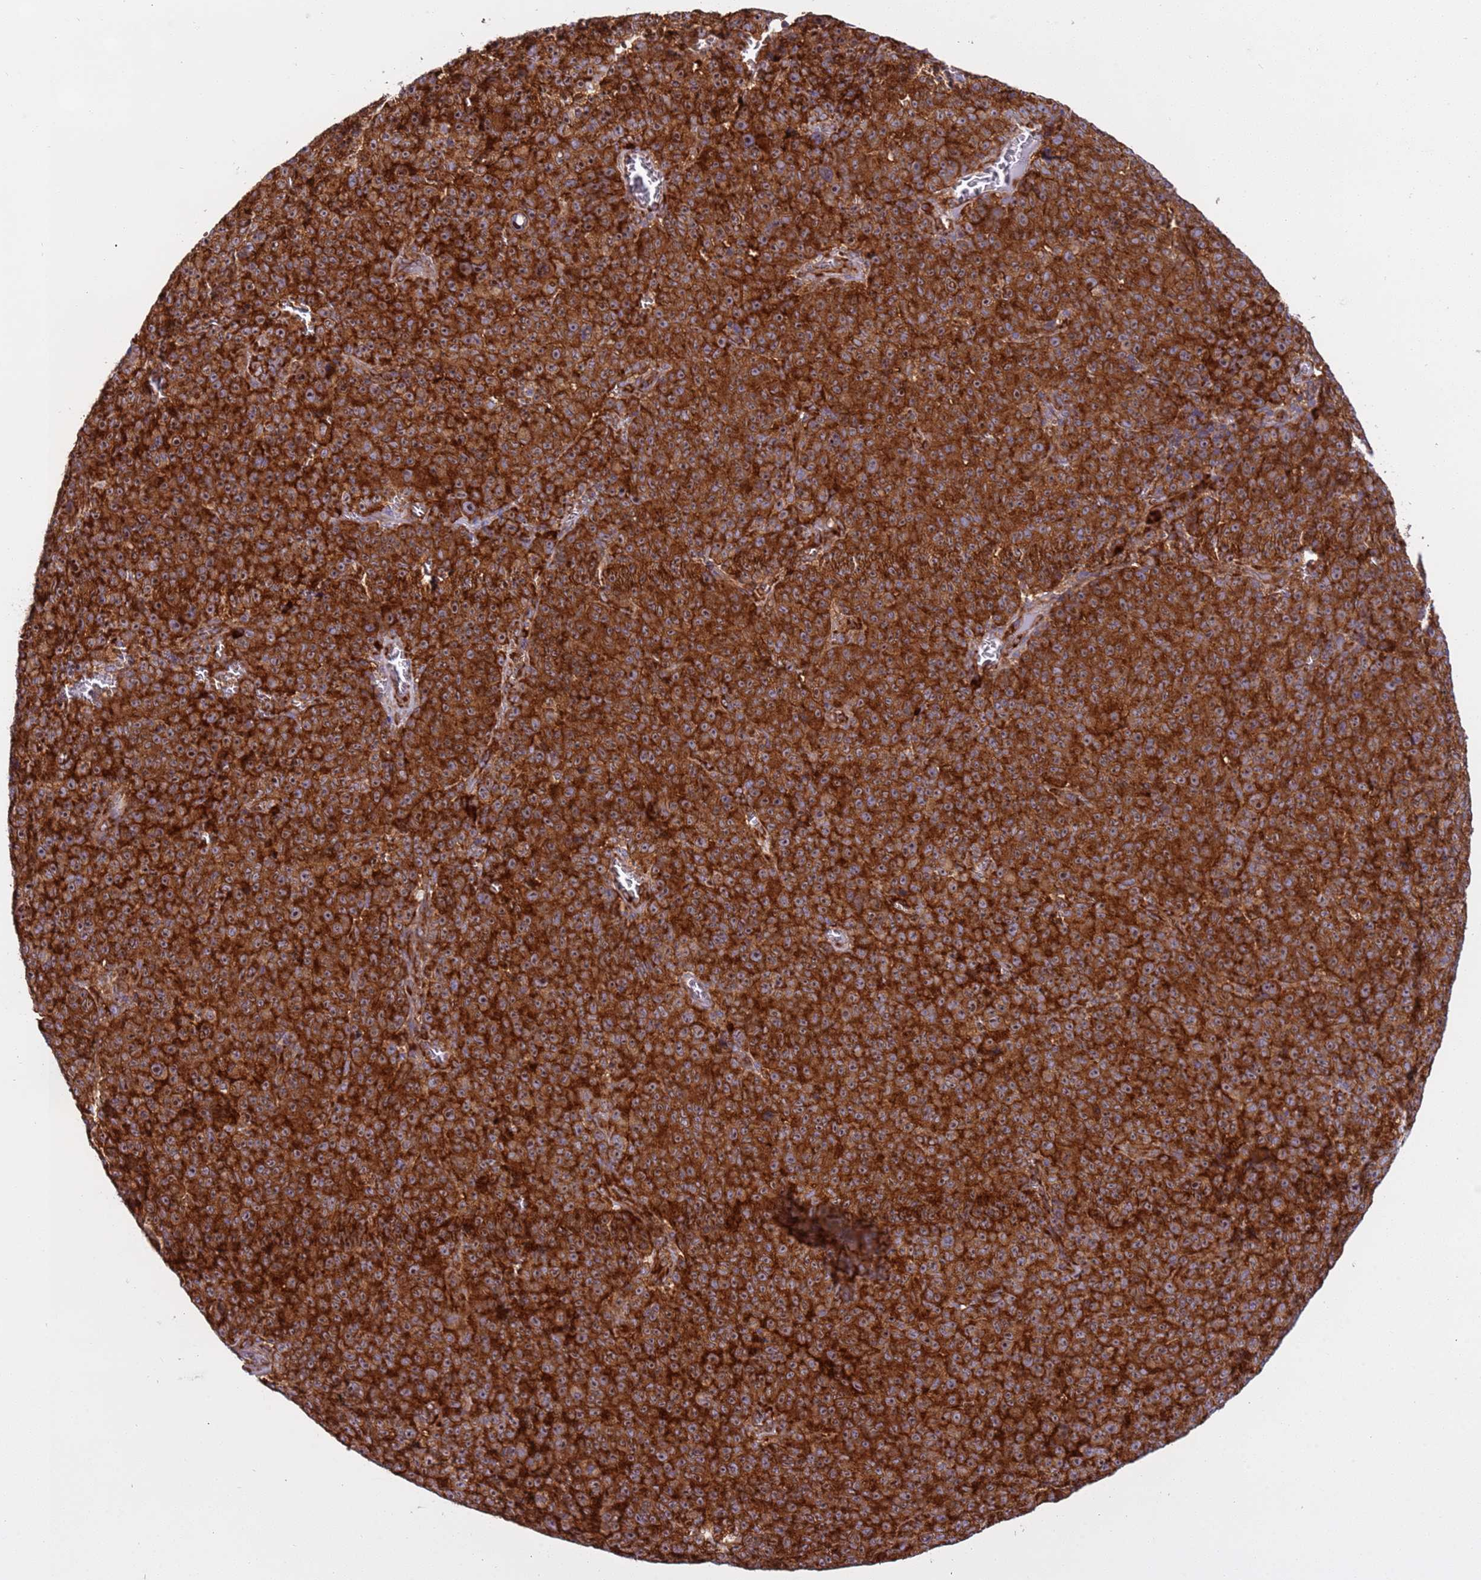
{"staining": {"intensity": "strong", "quantity": ">75%", "location": "cytoplasmic/membranous,nuclear"}, "tissue": "melanoma", "cell_type": "Tumor cells", "image_type": "cancer", "snomed": [{"axis": "morphology", "description": "Malignant melanoma, NOS"}, {"axis": "topography", "description": "Skin"}], "caption": "A histopathology image of malignant melanoma stained for a protein exhibits strong cytoplasmic/membranous and nuclear brown staining in tumor cells.", "gene": "RPL36", "patient": {"sex": "female", "age": 82}}